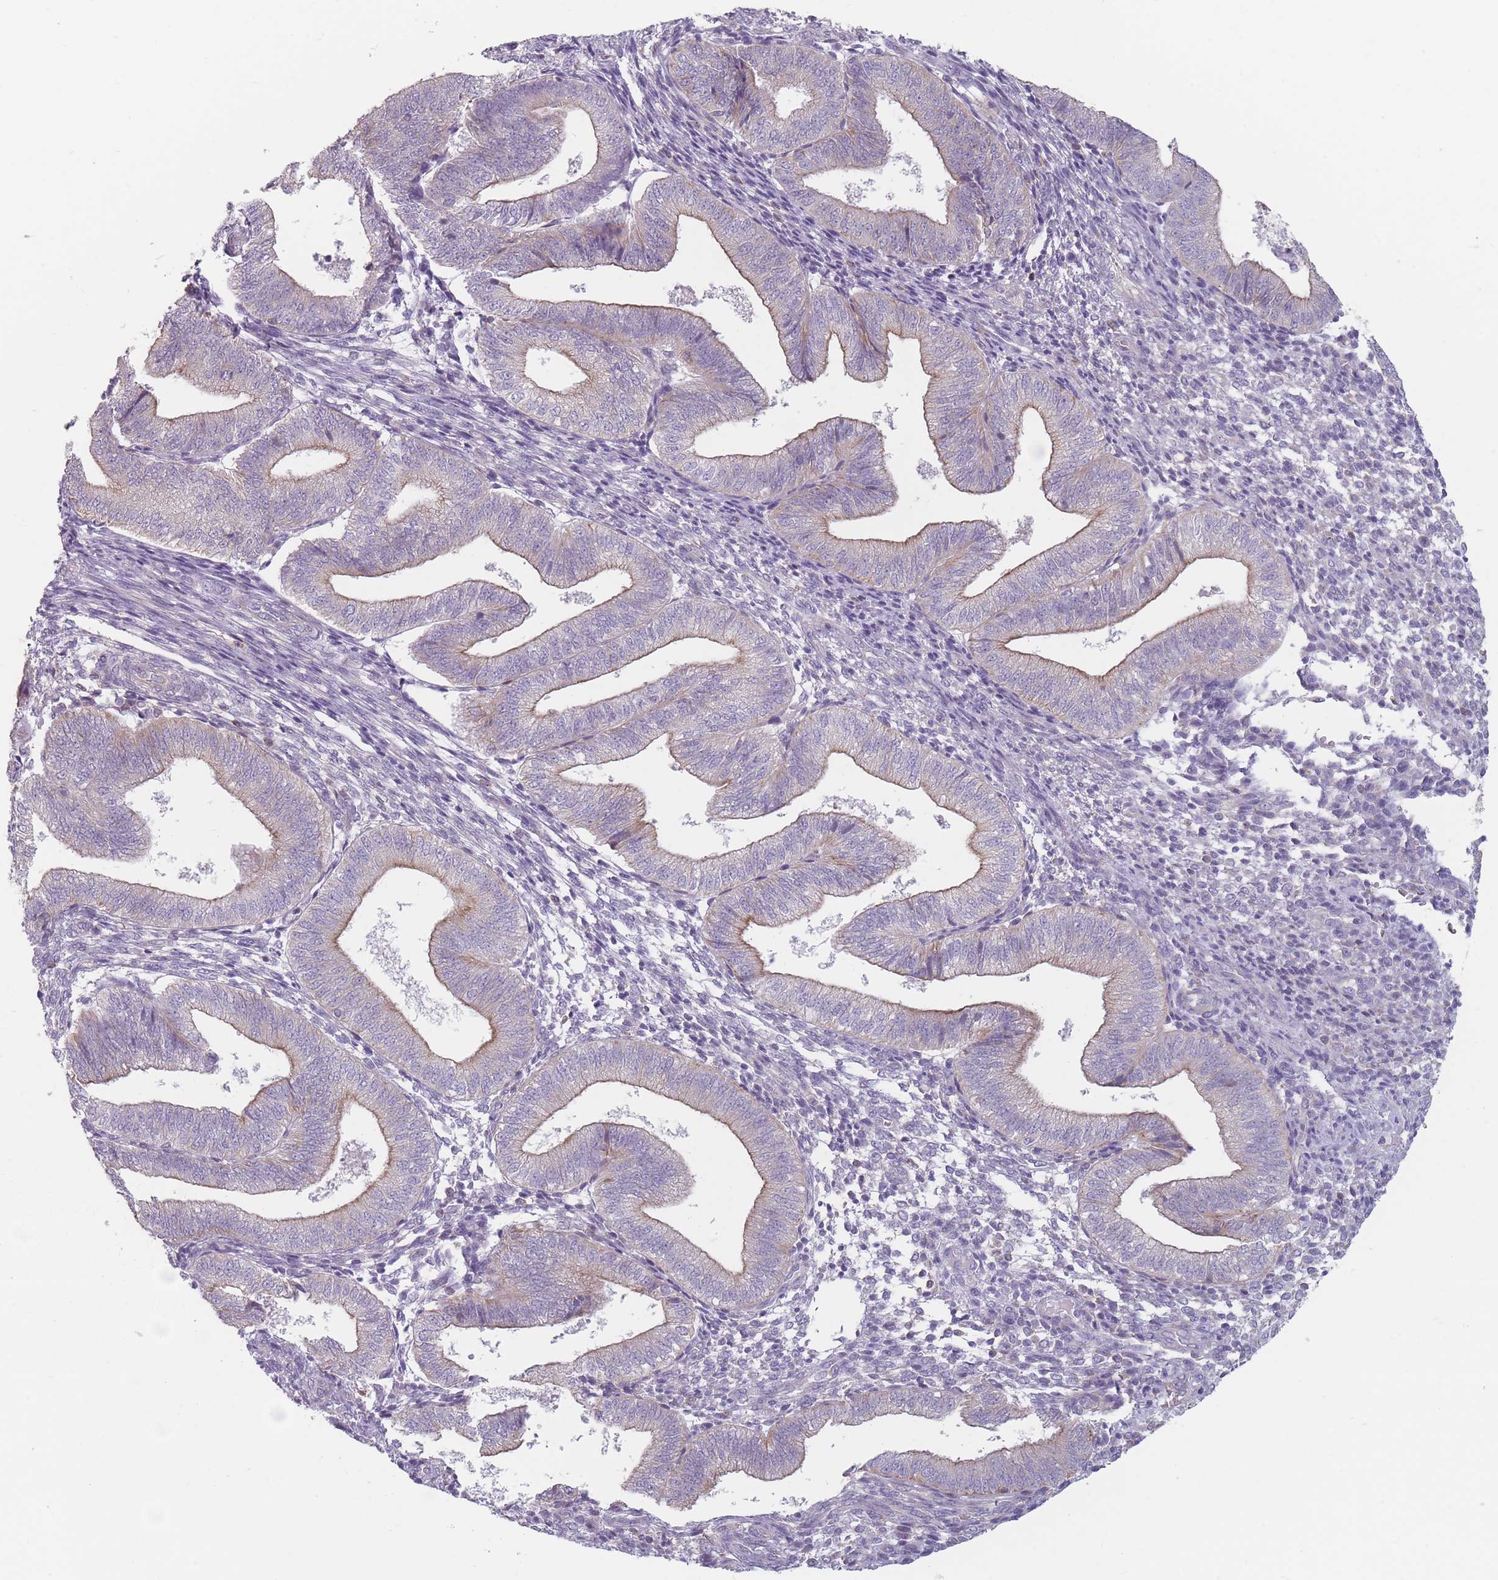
{"staining": {"intensity": "weak", "quantity": "<25%", "location": "cytoplasmic/membranous"}, "tissue": "endometrium", "cell_type": "Cells in endometrial stroma", "image_type": "normal", "snomed": [{"axis": "morphology", "description": "Normal tissue, NOS"}, {"axis": "topography", "description": "Endometrium"}], "caption": "Immunohistochemistry (IHC) histopathology image of benign human endometrium stained for a protein (brown), which demonstrates no staining in cells in endometrial stroma.", "gene": "HSBP1L1", "patient": {"sex": "female", "age": 34}}